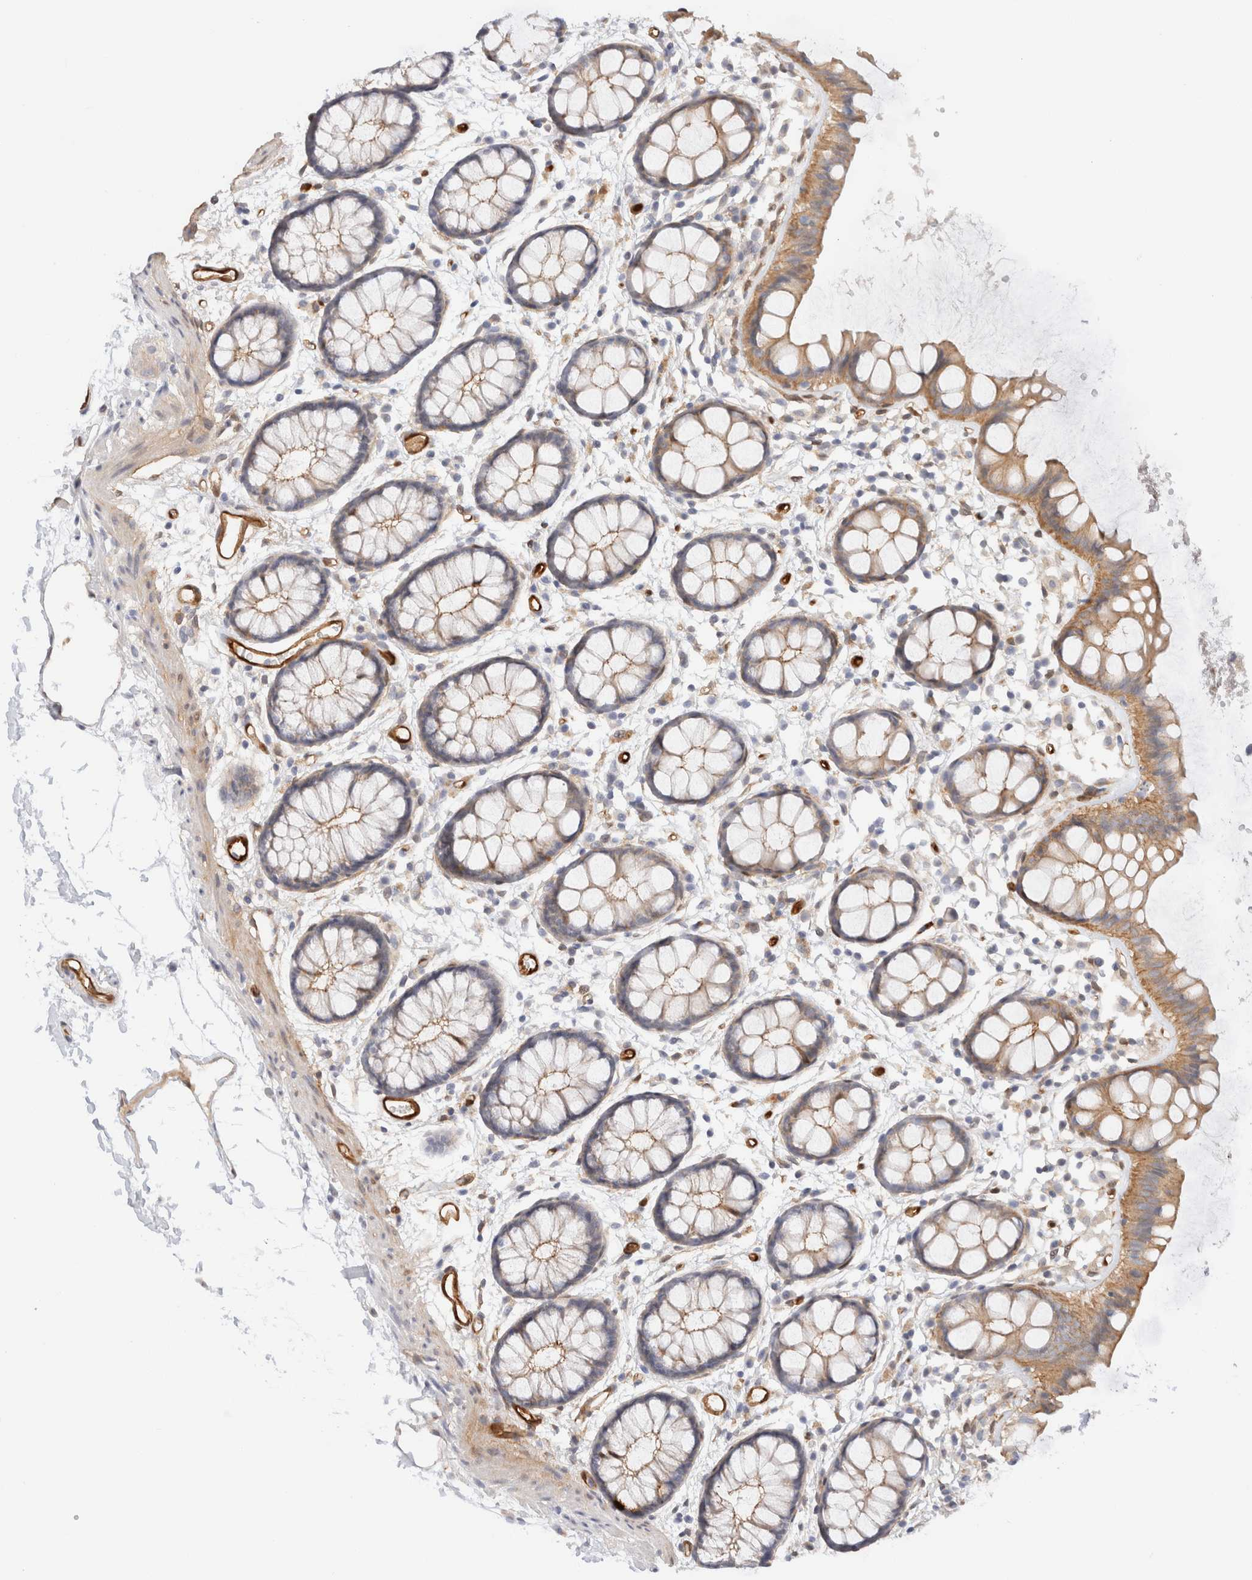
{"staining": {"intensity": "moderate", "quantity": "25%-75%", "location": "cytoplasmic/membranous"}, "tissue": "rectum", "cell_type": "Glandular cells", "image_type": "normal", "snomed": [{"axis": "morphology", "description": "Normal tissue, NOS"}, {"axis": "topography", "description": "Rectum"}], "caption": "This histopathology image demonstrates normal rectum stained with immunohistochemistry (IHC) to label a protein in brown. The cytoplasmic/membranous of glandular cells show moderate positivity for the protein. Nuclei are counter-stained blue.", "gene": "LMCD1", "patient": {"sex": "female", "age": 66}}